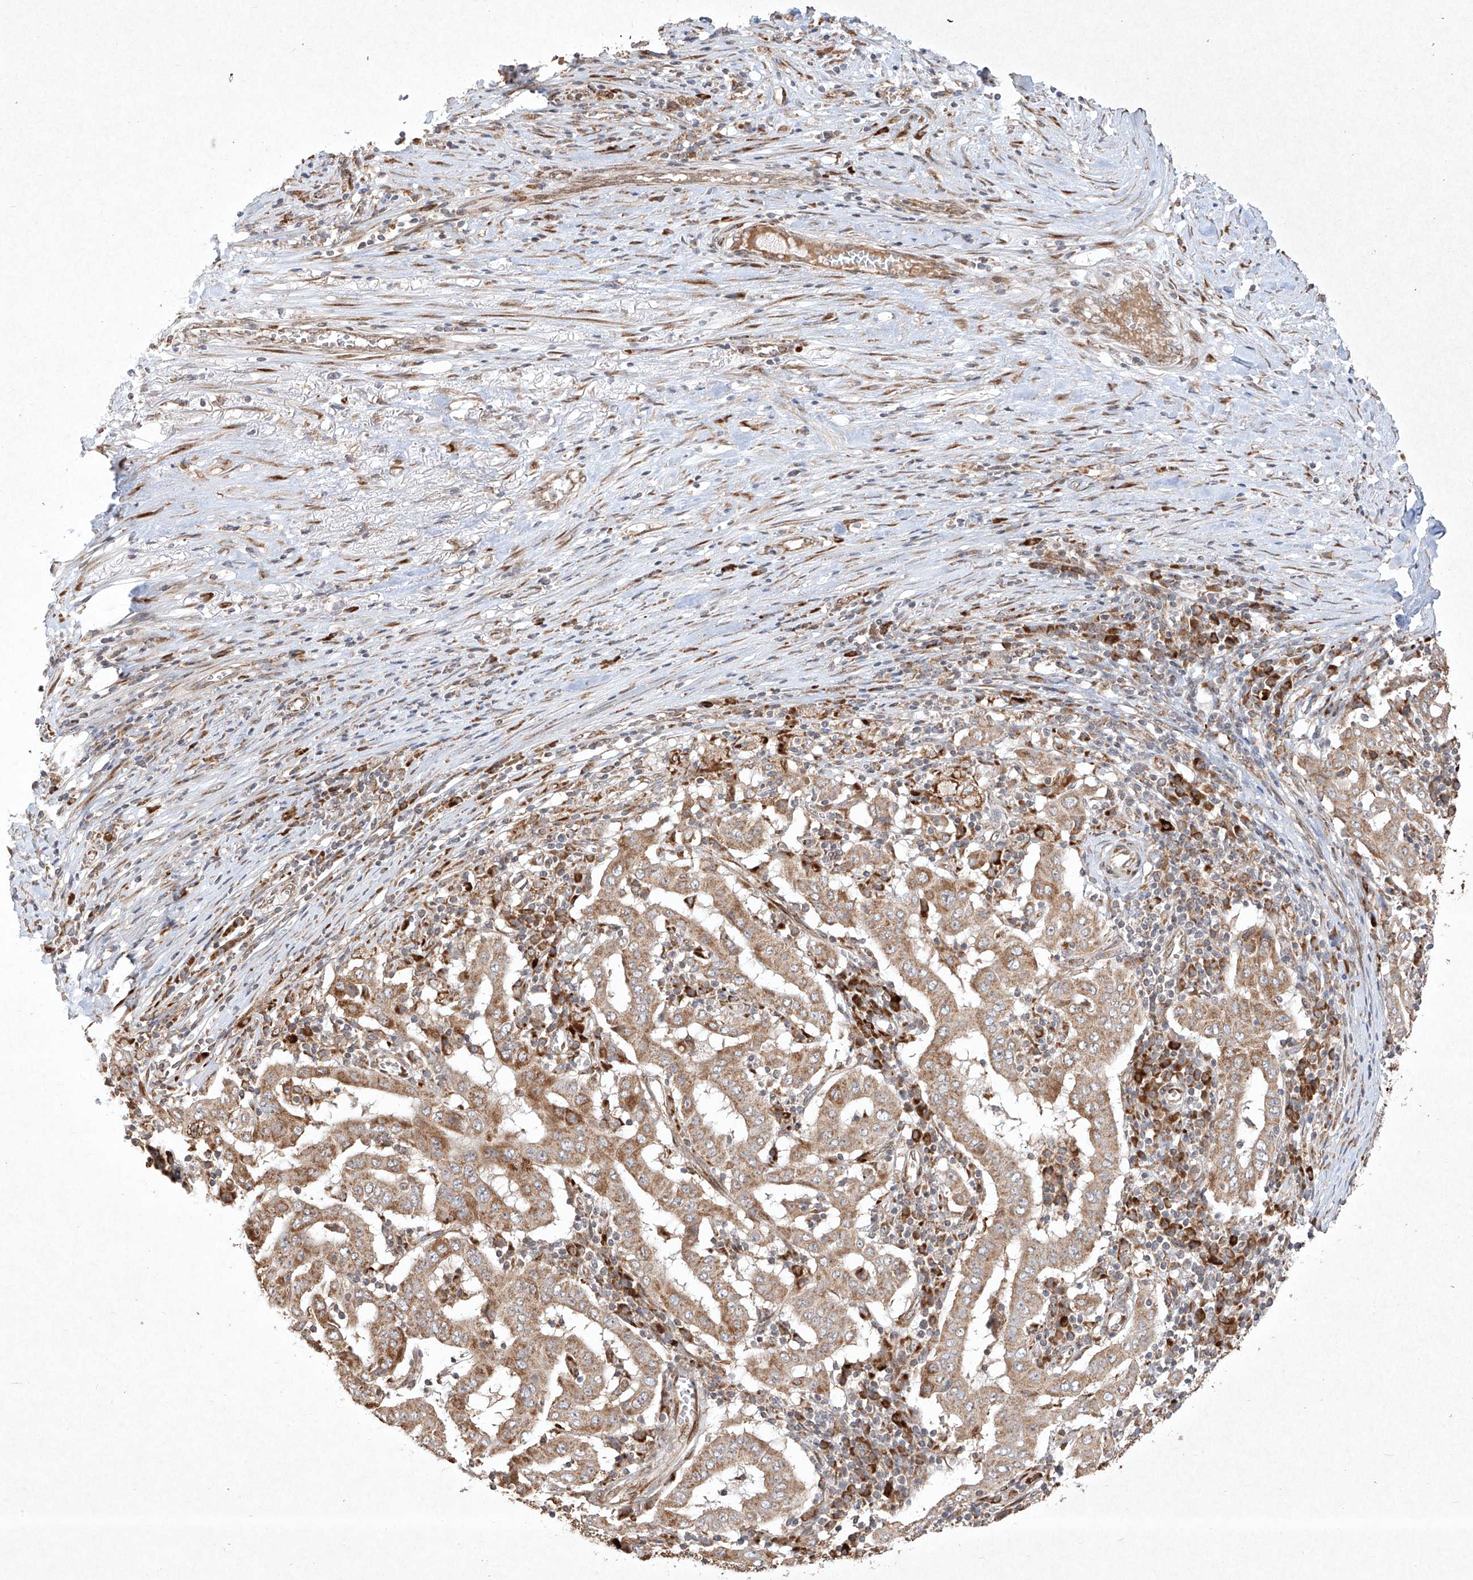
{"staining": {"intensity": "moderate", "quantity": ">75%", "location": "cytoplasmic/membranous"}, "tissue": "pancreatic cancer", "cell_type": "Tumor cells", "image_type": "cancer", "snomed": [{"axis": "morphology", "description": "Adenocarcinoma, NOS"}, {"axis": "topography", "description": "Pancreas"}], "caption": "A photomicrograph showing moderate cytoplasmic/membranous staining in approximately >75% of tumor cells in pancreatic cancer, as visualized by brown immunohistochemical staining.", "gene": "SEMA3B", "patient": {"sex": "male", "age": 63}}